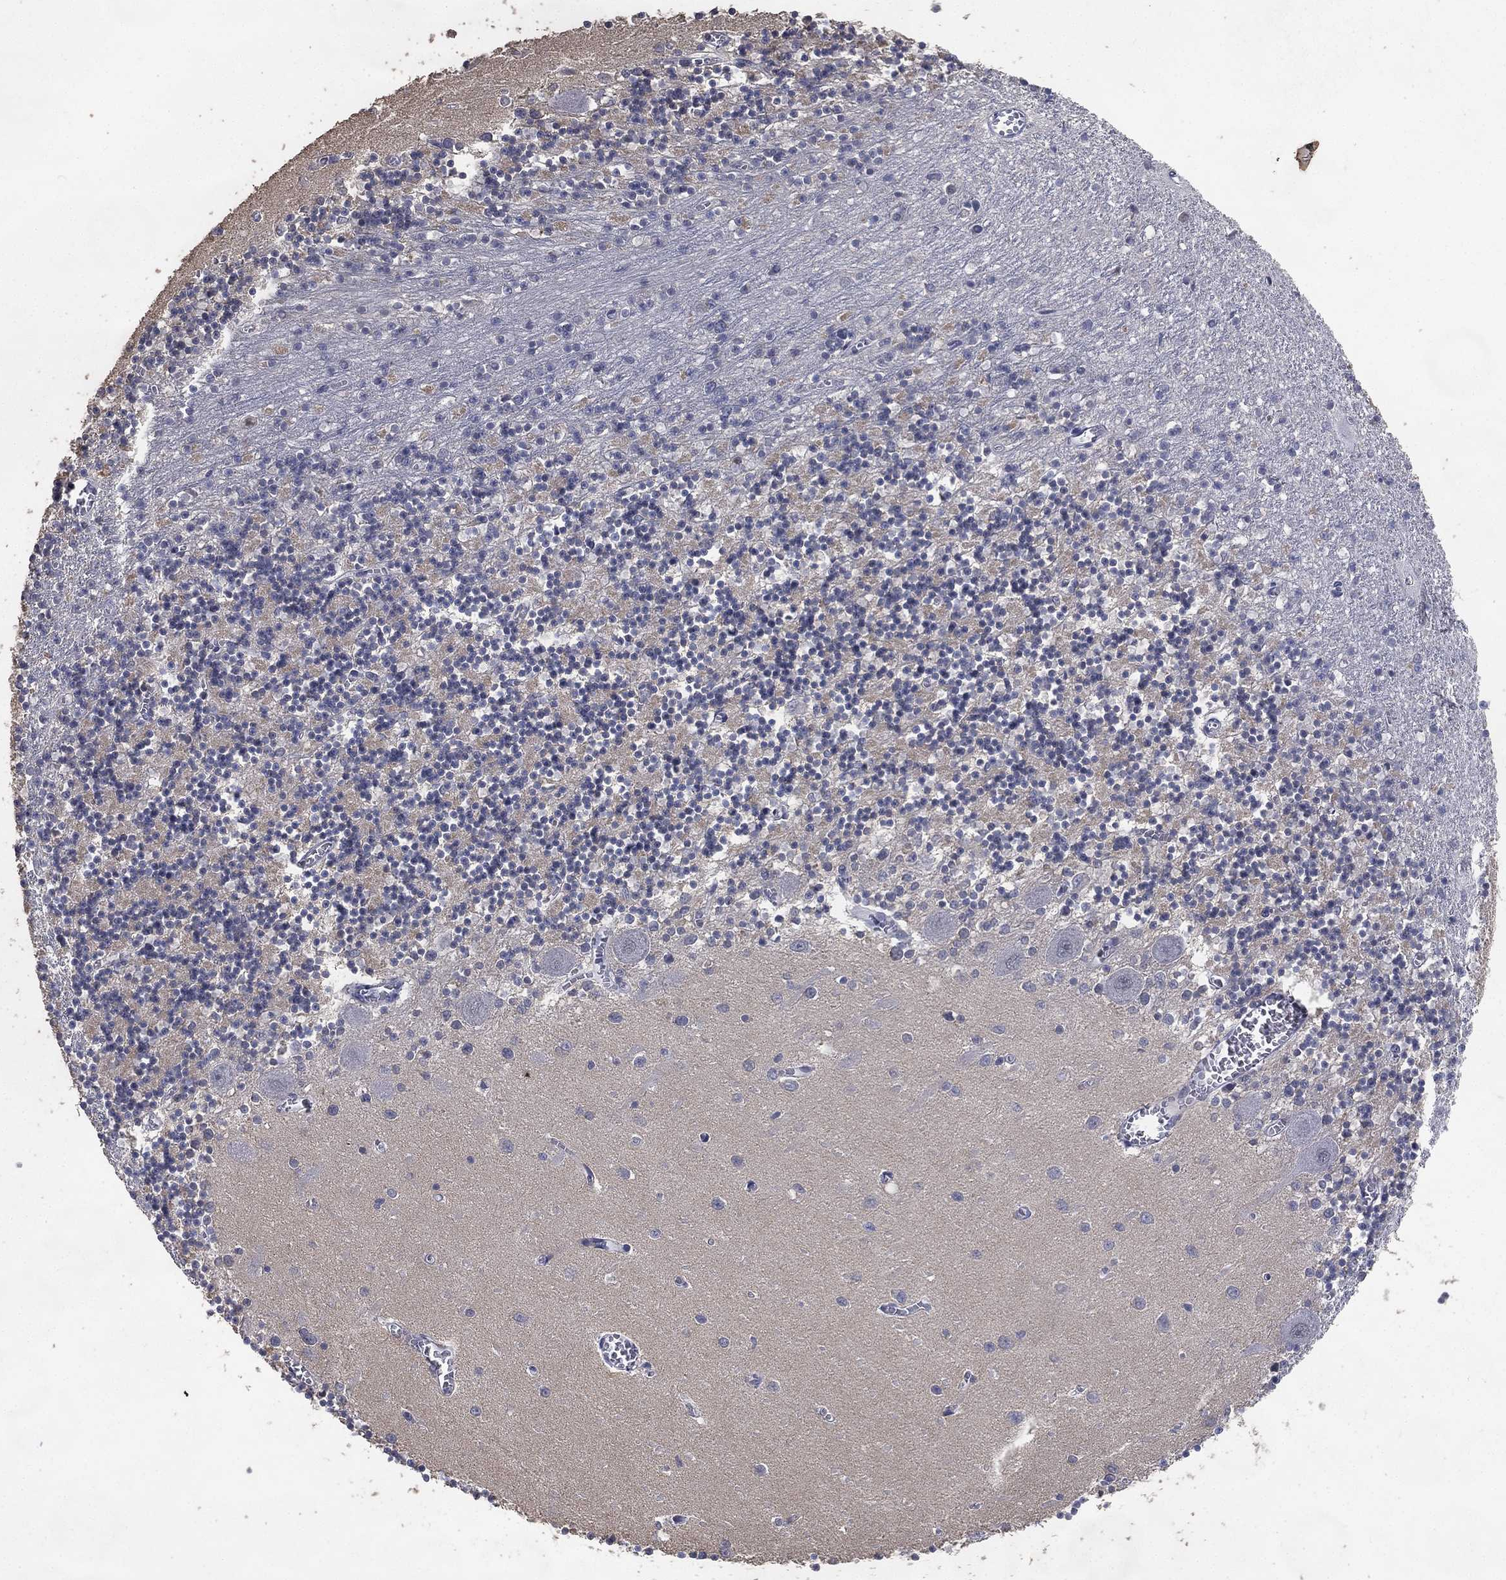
{"staining": {"intensity": "negative", "quantity": "none", "location": "none"}, "tissue": "cerebellum", "cell_type": "Cells in granular layer", "image_type": "normal", "snomed": [{"axis": "morphology", "description": "Normal tissue, NOS"}, {"axis": "topography", "description": "Cerebellum"}], "caption": "An image of cerebellum stained for a protein displays no brown staining in cells in granular layer.", "gene": "DSG1", "patient": {"sex": "female", "age": 64}}